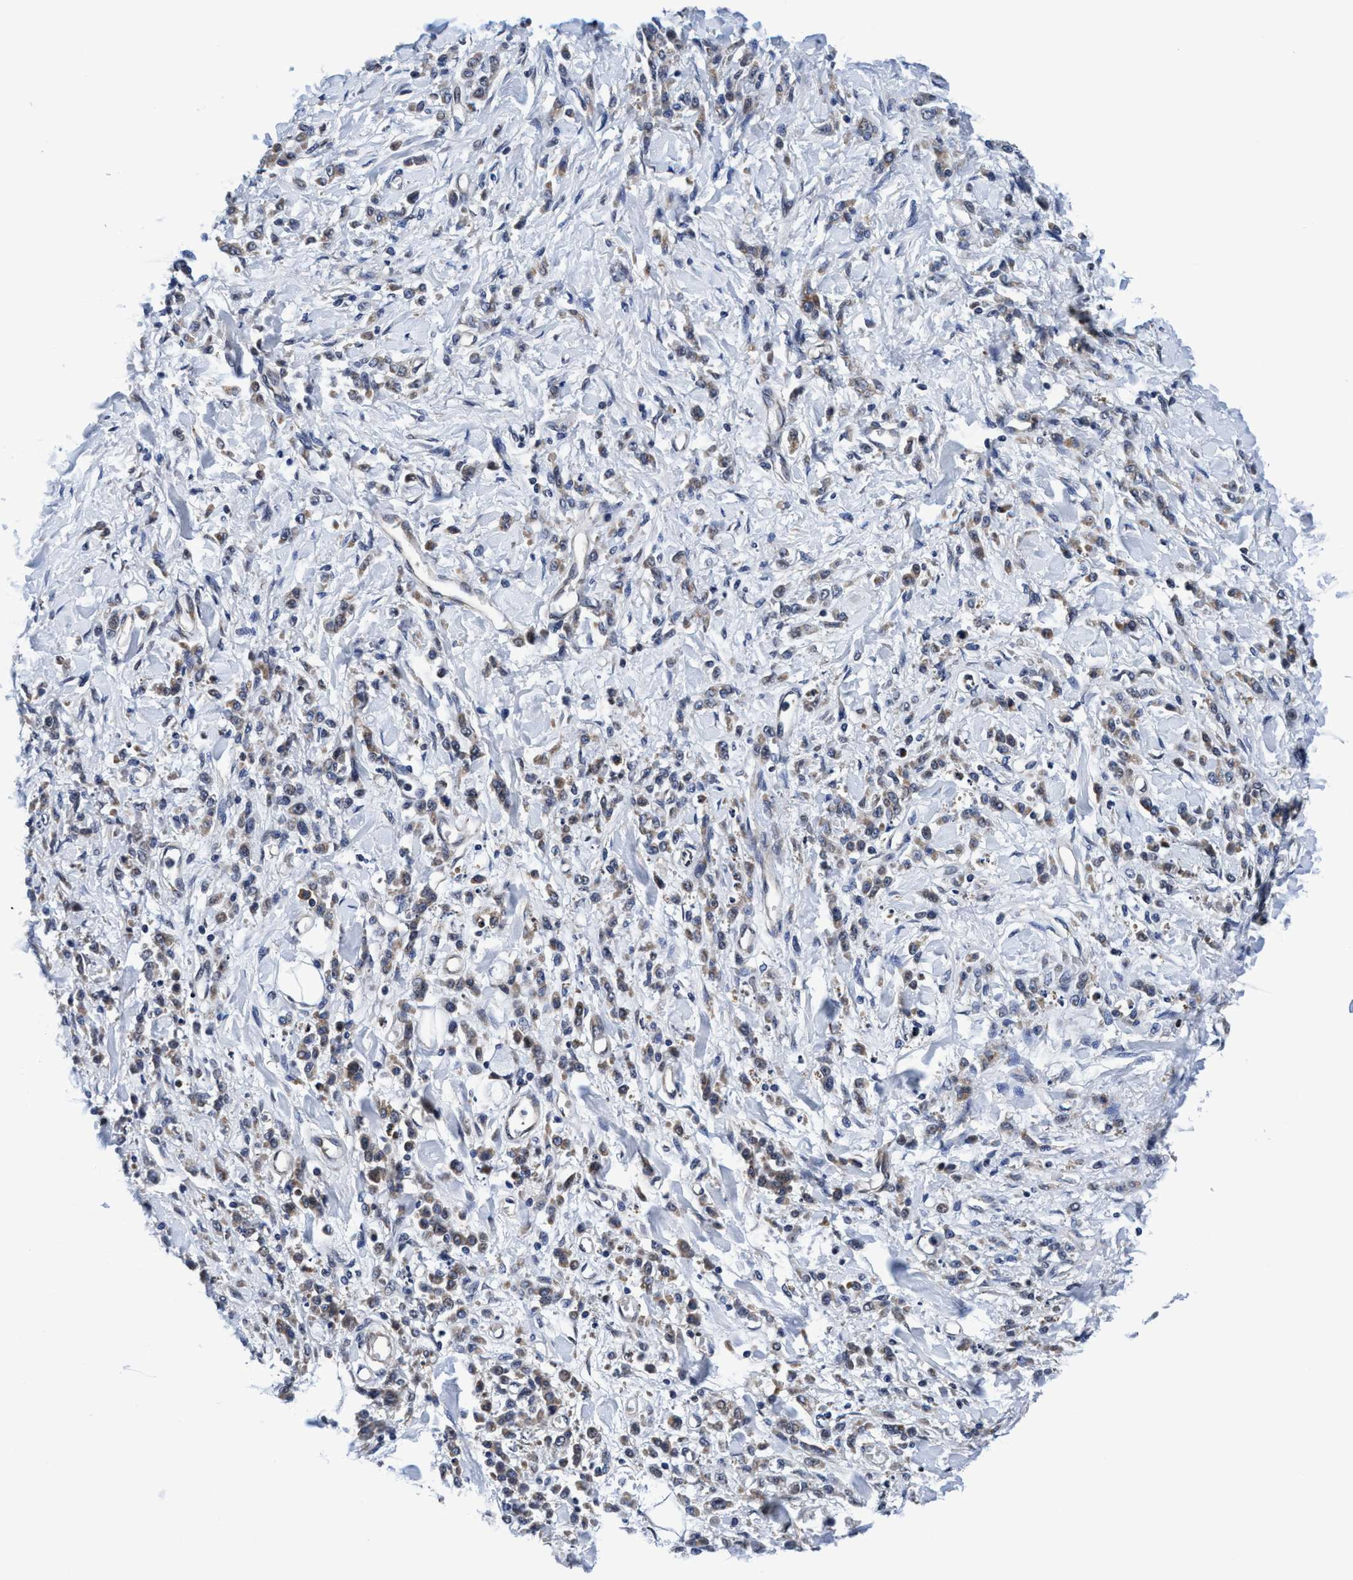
{"staining": {"intensity": "weak", "quantity": "<25%", "location": "cytoplasmic/membranous"}, "tissue": "stomach cancer", "cell_type": "Tumor cells", "image_type": "cancer", "snomed": [{"axis": "morphology", "description": "Normal tissue, NOS"}, {"axis": "morphology", "description": "Adenocarcinoma, NOS"}, {"axis": "topography", "description": "Stomach"}], "caption": "Stomach cancer (adenocarcinoma) was stained to show a protein in brown. There is no significant expression in tumor cells. (Brightfield microscopy of DAB IHC at high magnification).", "gene": "AGAP2", "patient": {"sex": "male", "age": 82}}